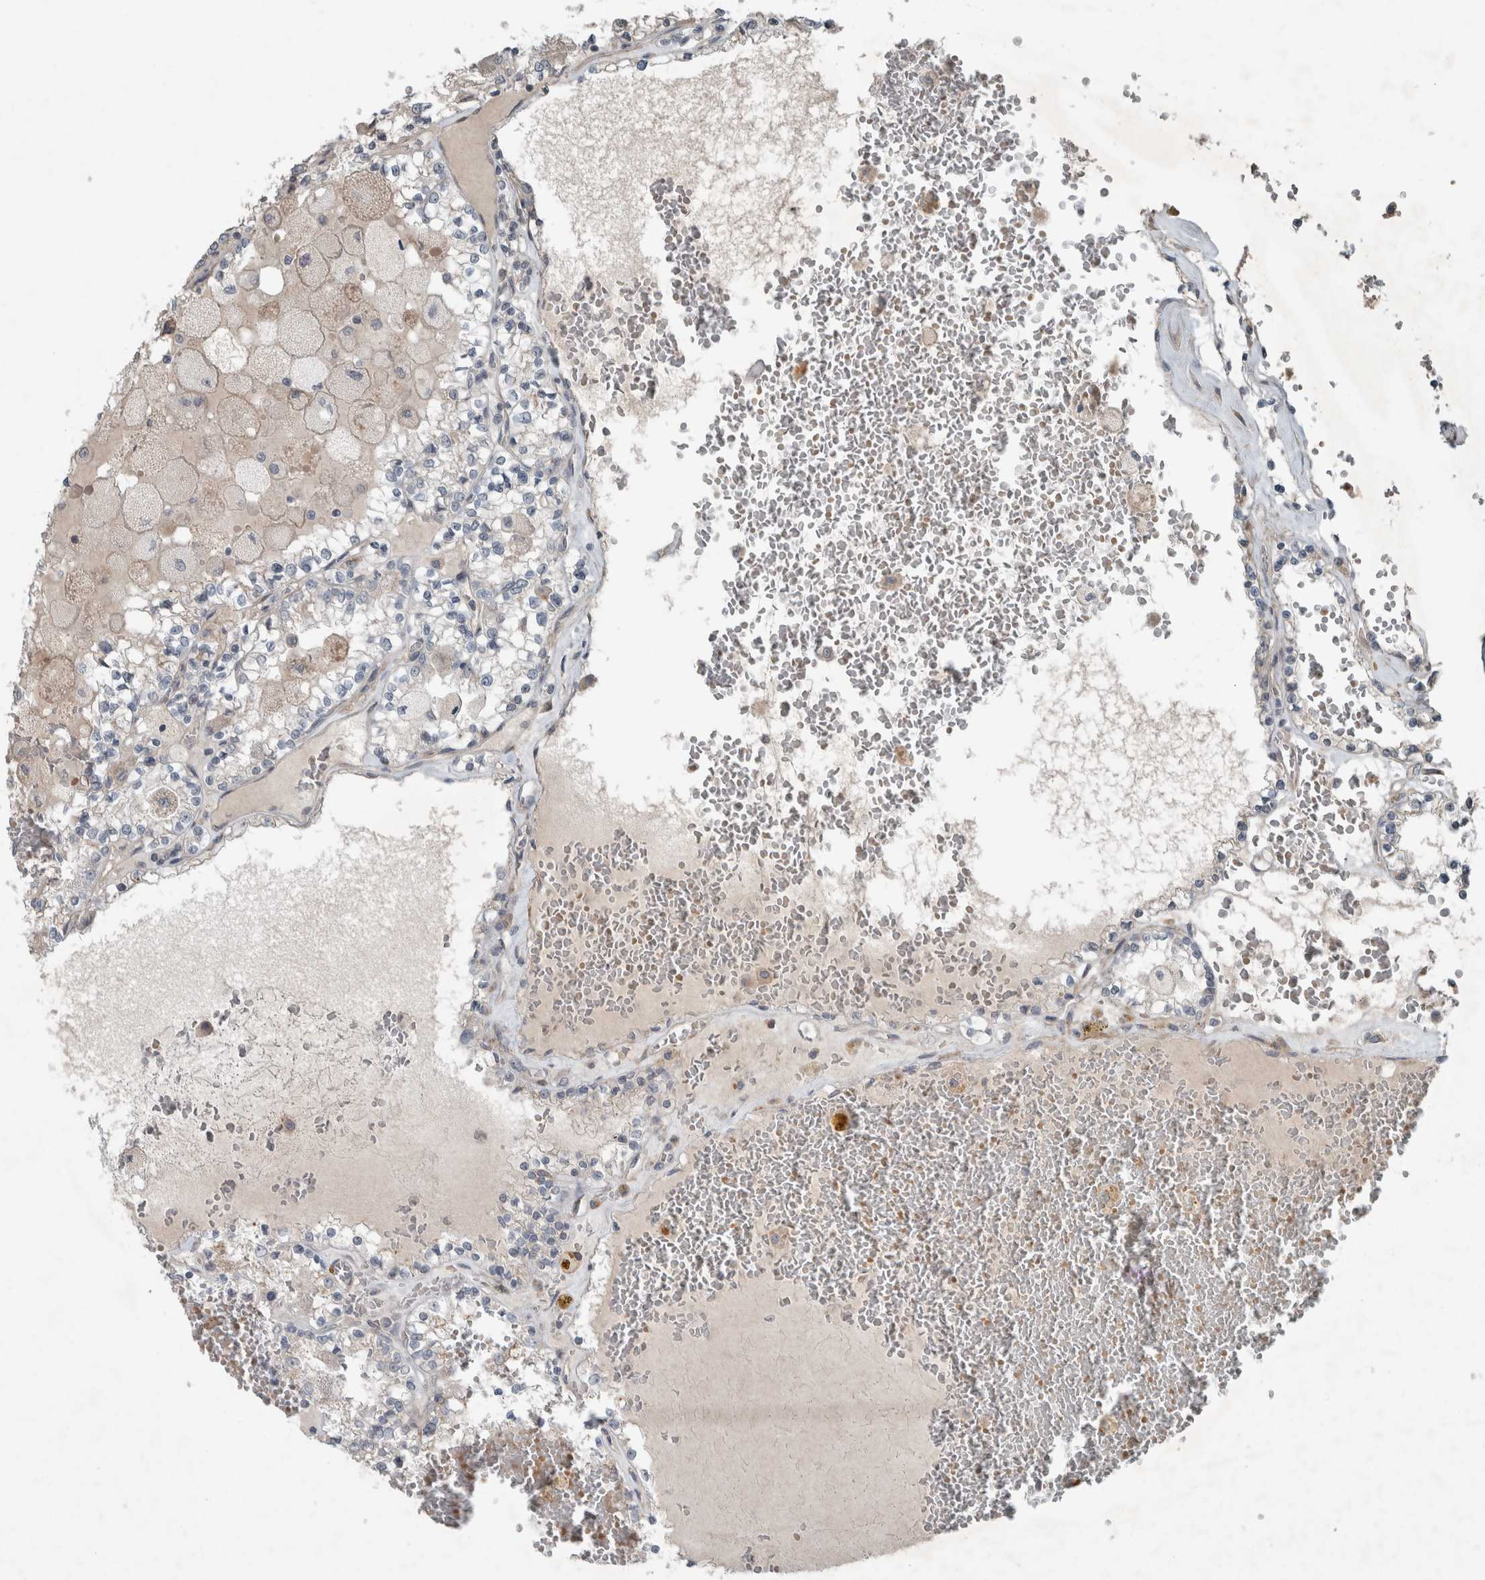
{"staining": {"intensity": "negative", "quantity": "none", "location": "none"}, "tissue": "renal cancer", "cell_type": "Tumor cells", "image_type": "cancer", "snomed": [{"axis": "morphology", "description": "Adenocarcinoma, NOS"}, {"axis": "topography", "description": "Kidney"}], "caption": "This is a micrograph of IHC staining of renal cancer, which shows no positivity in tumor cells. (IHC, brightfield microscopy, high magnification).", "gene": "JADE2", "patient": {"sex": "female", "age": 56}}